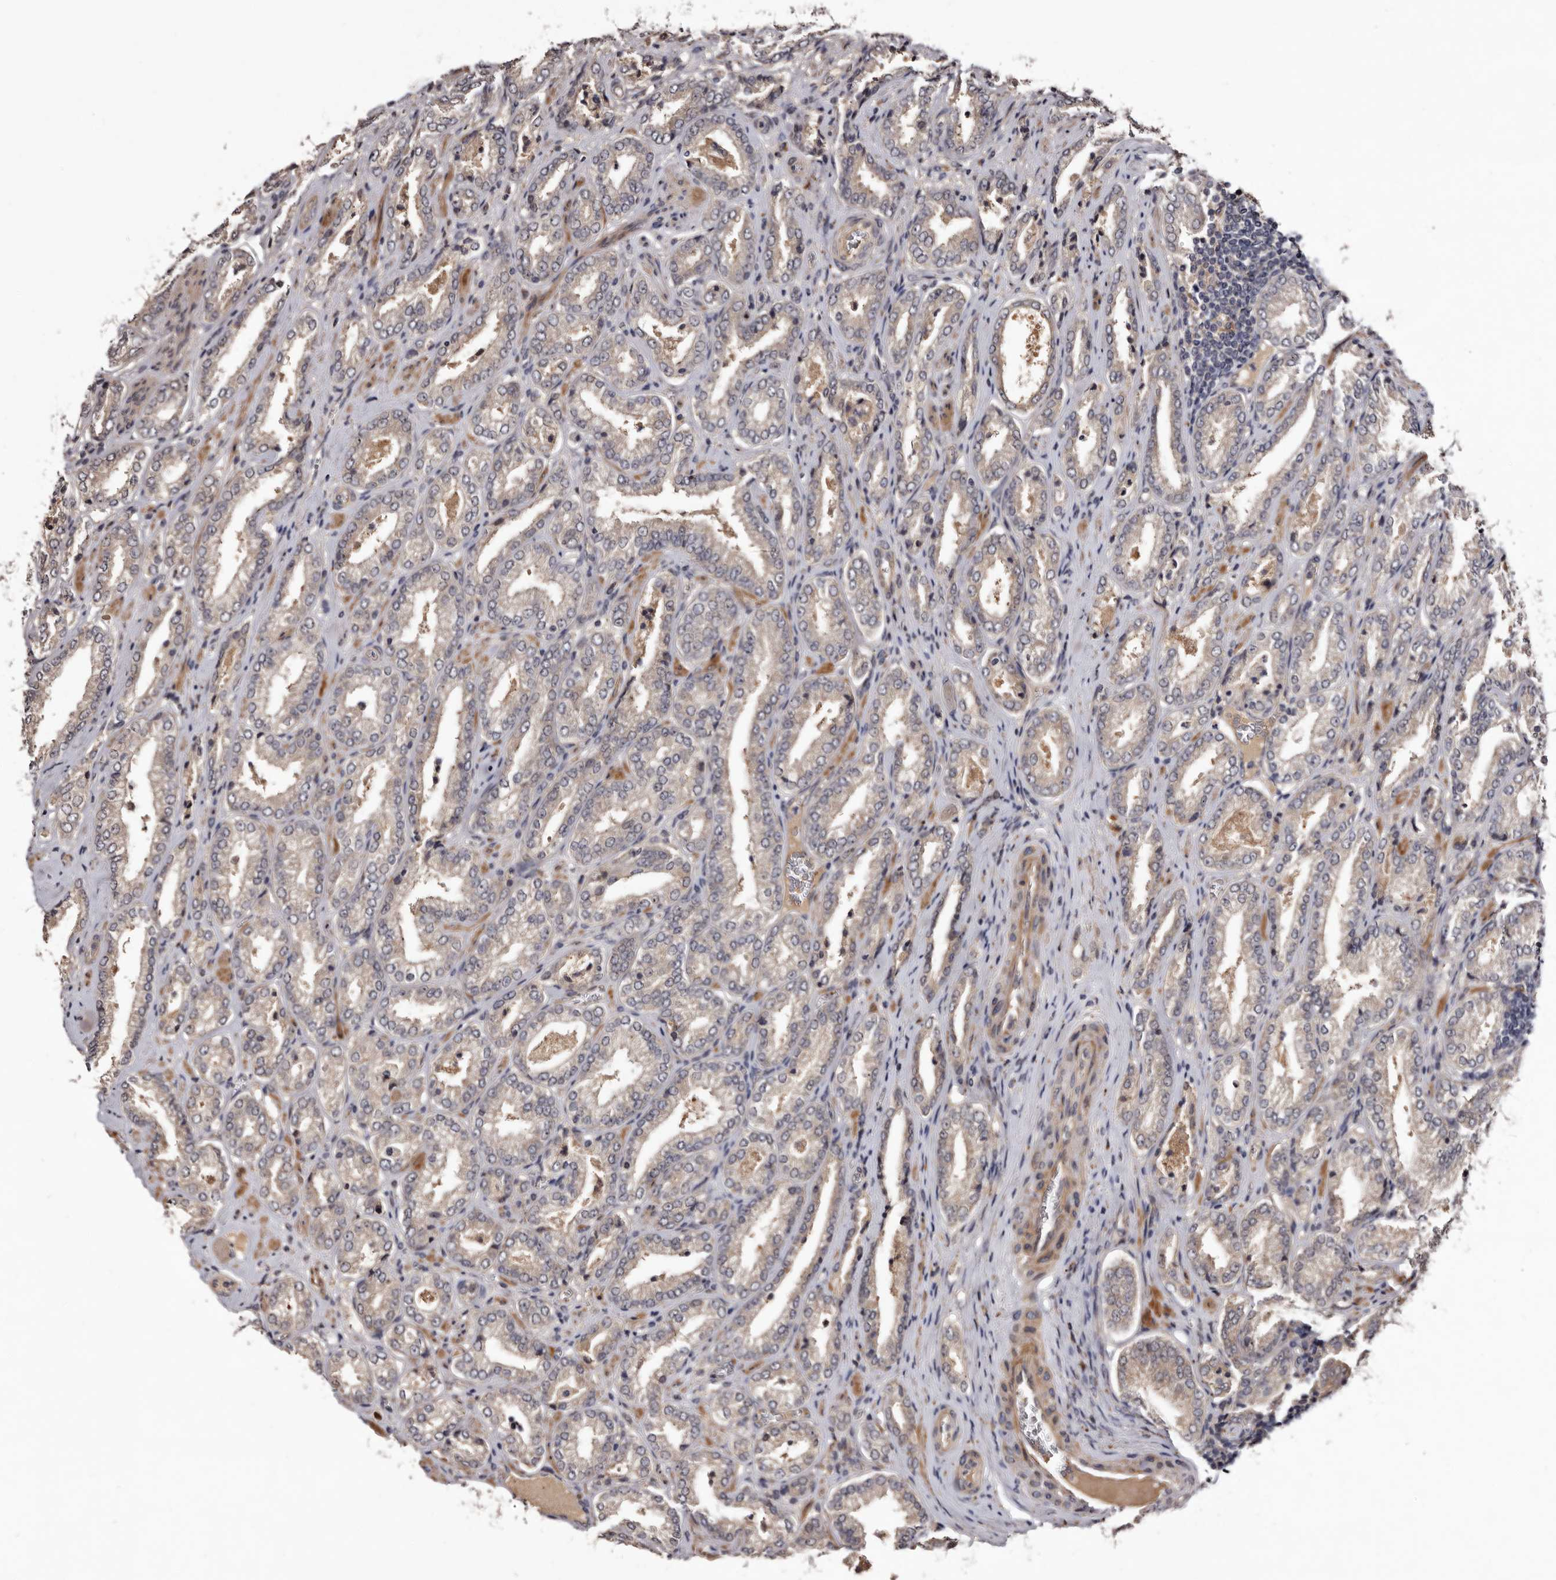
{"staining": {"intensity": "weak", "quantity": "25%-75%", "location": "cytoplasmic/membranous"}, "tissue": "prostate cancer", "cell_type": "Tumor cells", "image_type": "cancer", "snomed": [{"axis": "morphology", "description": "Adenocarcinoma, Low grade"}, {"axis": "topography", "description": "Prostate"}], "caption": "IHC of human low-grade adenocarcinoma (prostate) displays low levels of weak cytoplasmic/membranous staining in about 25%-75% of tumor cells. (IHC, brightfield microscopy, high magnification).", "gene": "LANCL2", "patient": {"sex": "male", "age": 62}}